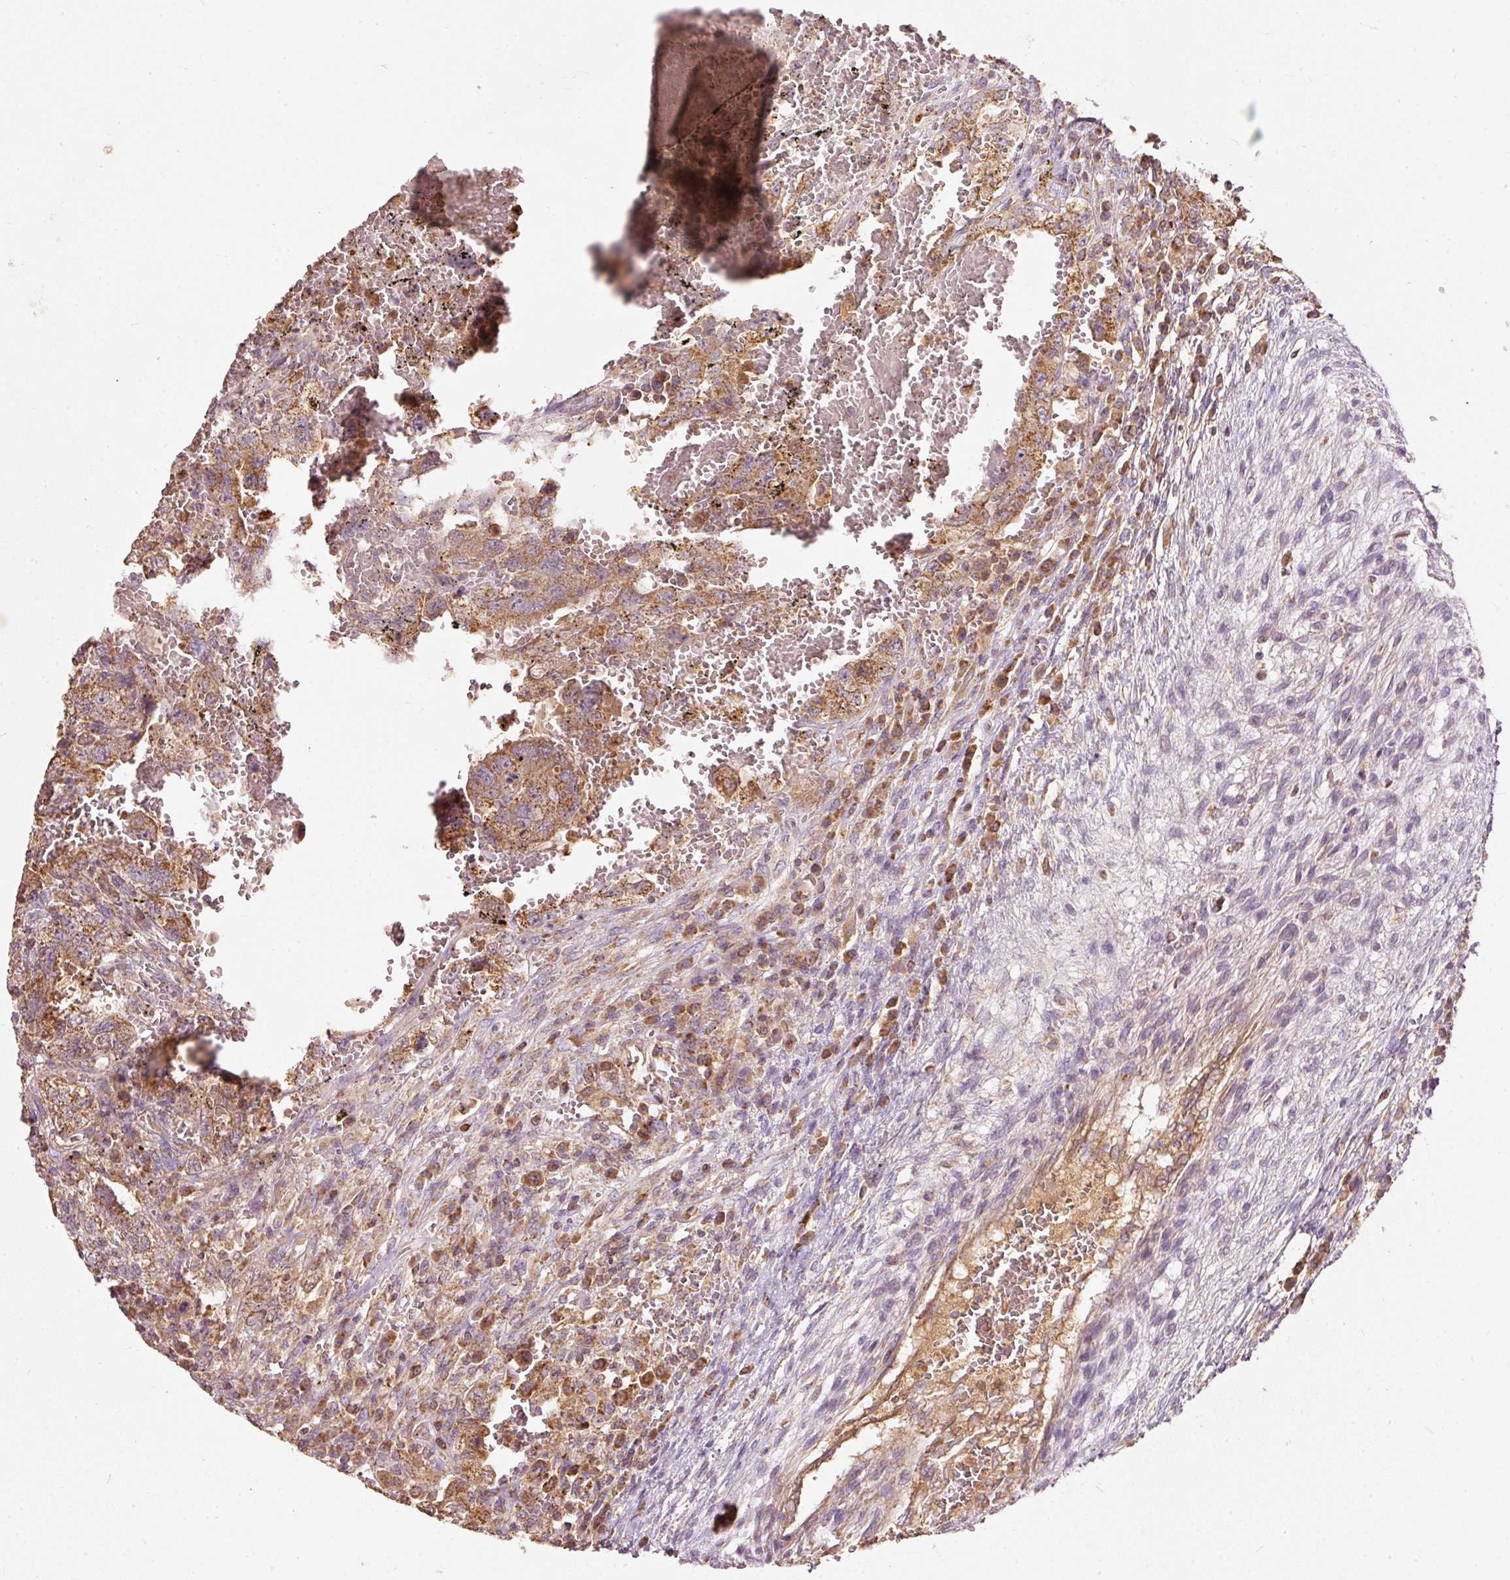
{"staining": {"intensity": "moderate", "quantity": ">75%", "location": "cytoplasmic/membranous"}, "tissue": "testis cancer", "cell_type": "Tumor cells", "image_type": "cancer", "snomed": [{"axis": "morphology", "description": "Carcinoma, Embryonal, NOS"}, {"axis": "topography", "description": "Testis"}], "caption": "Protein expression analysis of testis cancer exhibits moderate cytoplasmic/membranous expression in approximately >75% of tumor cells.", "gene": "PSENEN", "patient": {"sex": "male", "age": 26}}